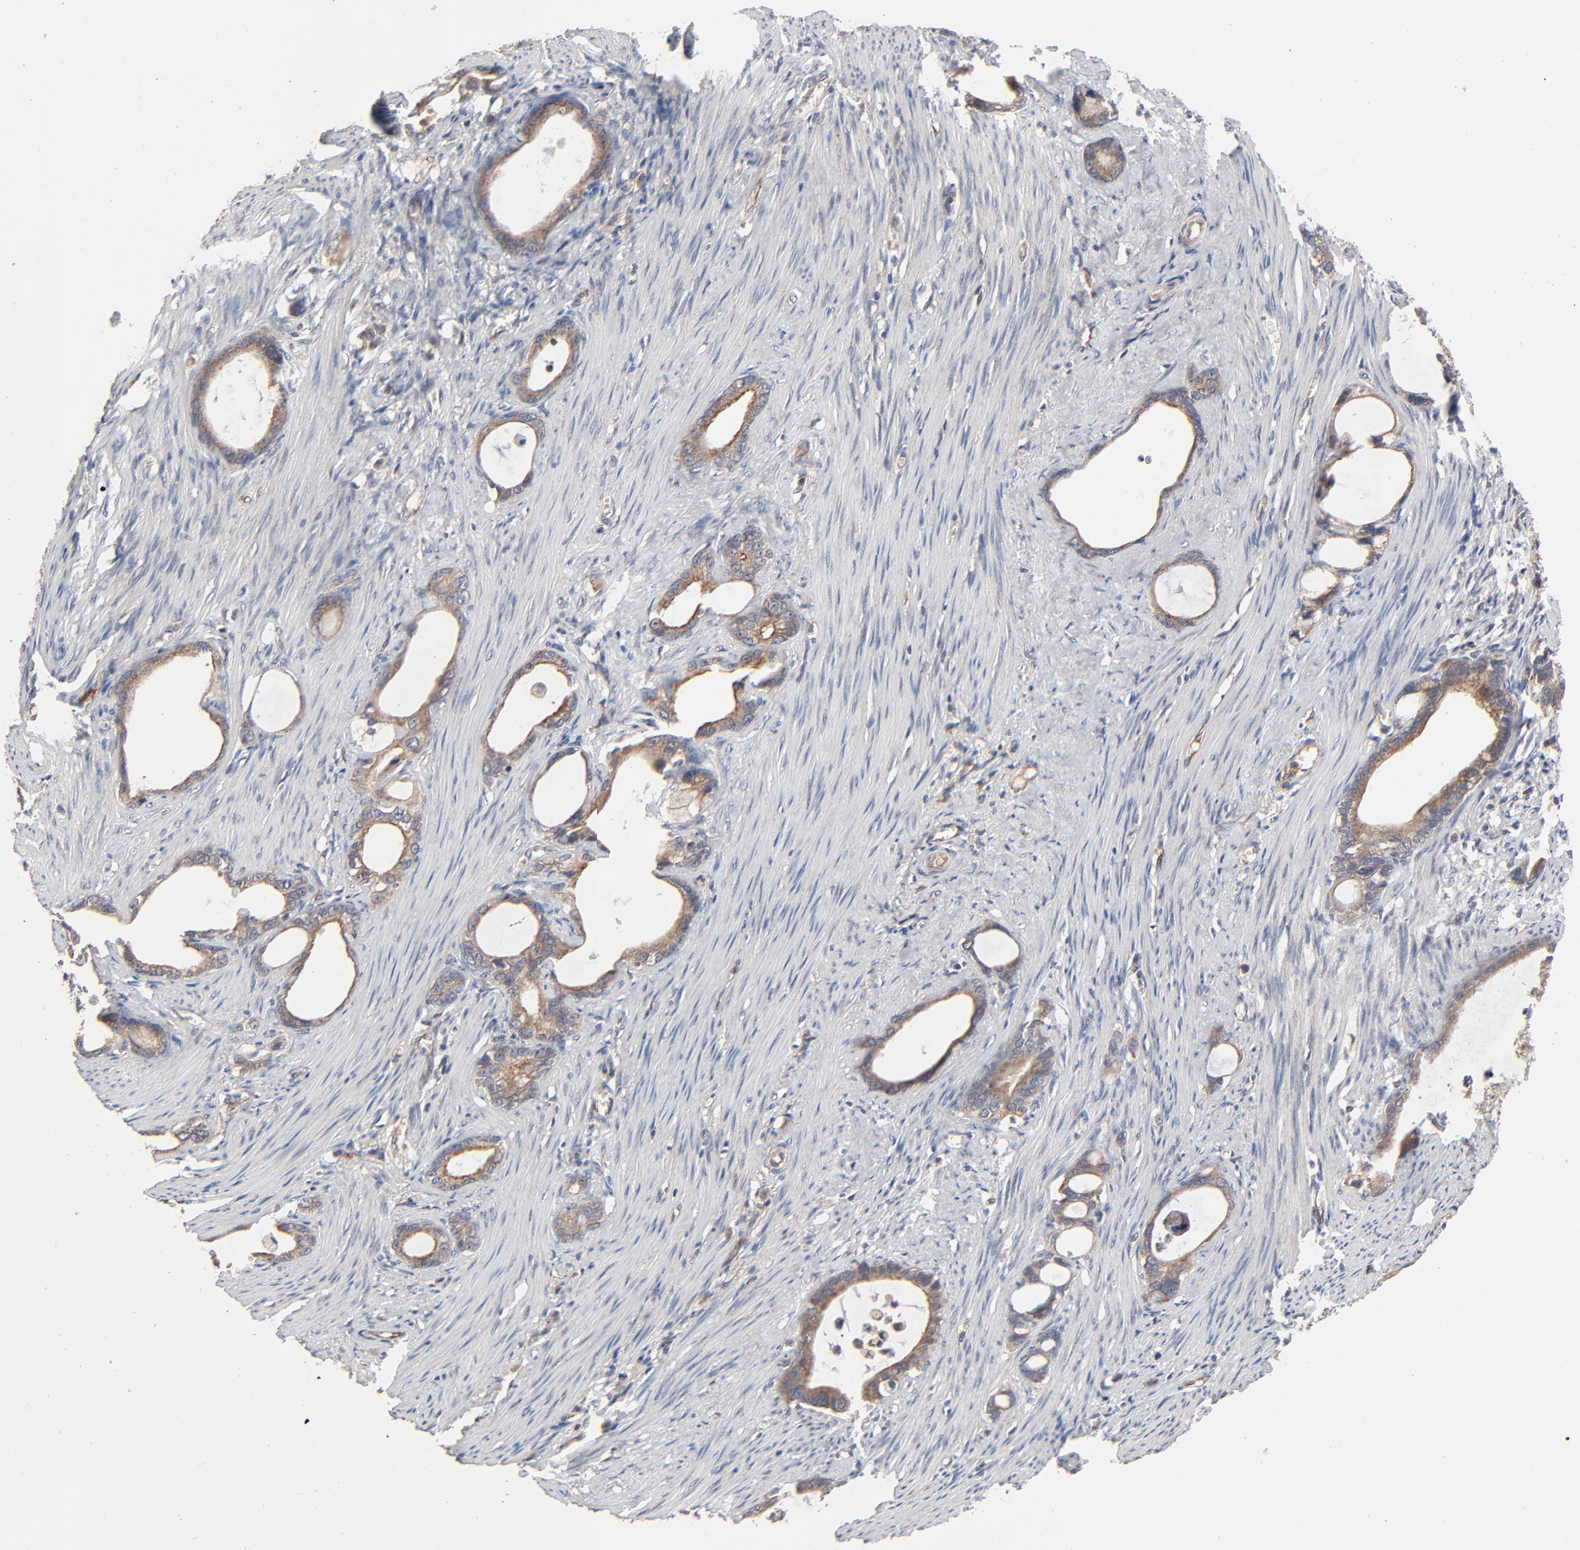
{"staining": {"intensity": "moderate", "quantity": ">75%", "location": "cytoplasmic/membranous"}, "tissue": "stomach cancer", "cell_type": "Tumor cells", "image_type": "cancer", "snomed": [{"axis": "morphology", "description": "Adenocarcinoma, NOS"}, {"axis": "topography", "description": "Stomach"}], "caption": "Immunohistochemistry (IHC) (DAB) staining of human adenocarcinoma (stomach) demonstrates moderate cytoplasmic/membranous protein positivity in approximately >75% of tumor cells.", "gene": "ABLIM3", "patient": {"sex": "female", "age": 75}}